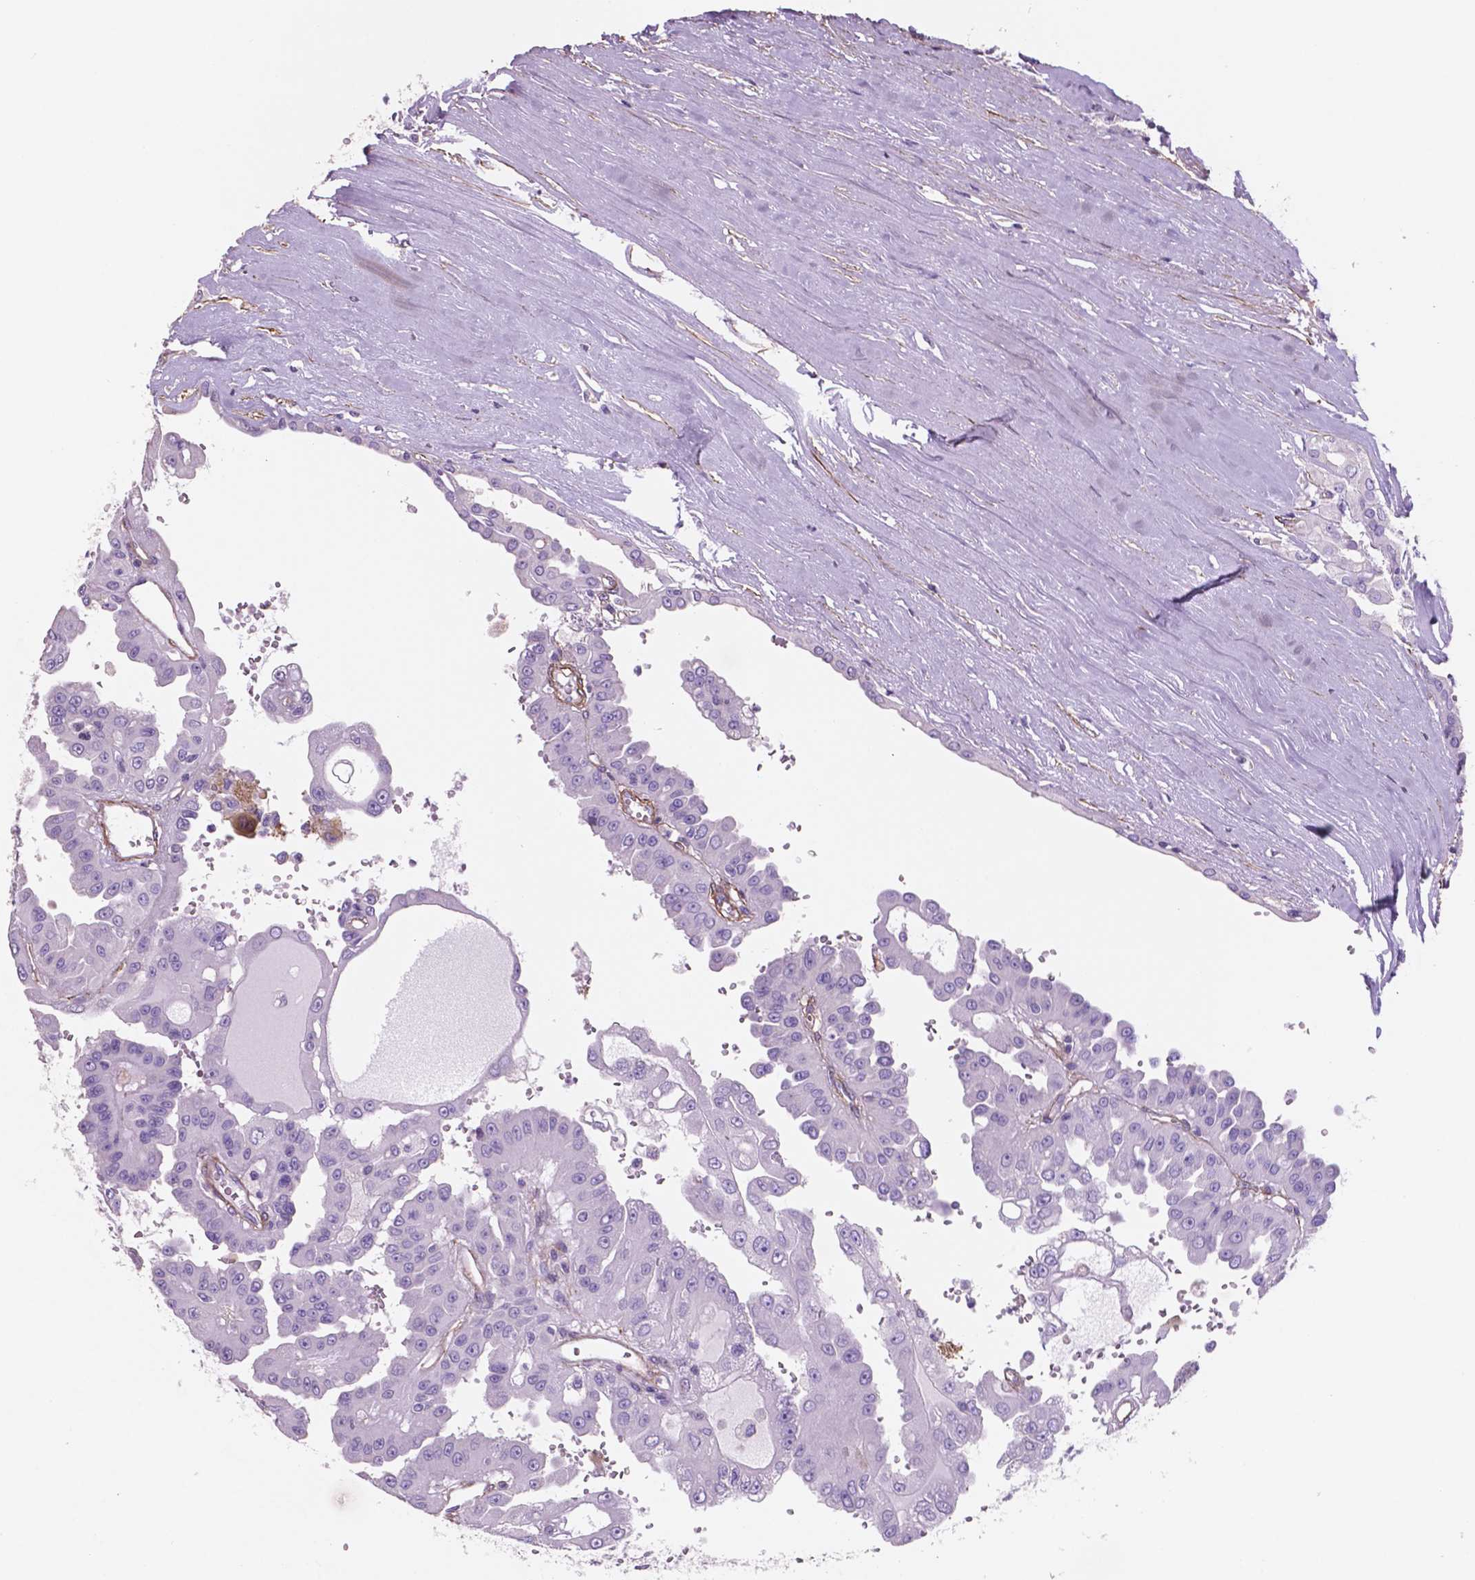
{"staining": {"intensity": "negative", "quantity": "none", "location": "none"}, "tissue": "renal cancer", "cell_type": "Tumor cells", "image_type": "cancer", "snomed": [{"axis": "morphology", "description": "Adenocarcinoma, NOS"}, {"axis": "topography", "description": "Kidney"}], "caption": "Immunohistochemistry of human renal adenocarcinoma demonstrates no positivity in tumor cells.", "gene": "TOR2A", "patient": {"sex": "male", "age": 58}}